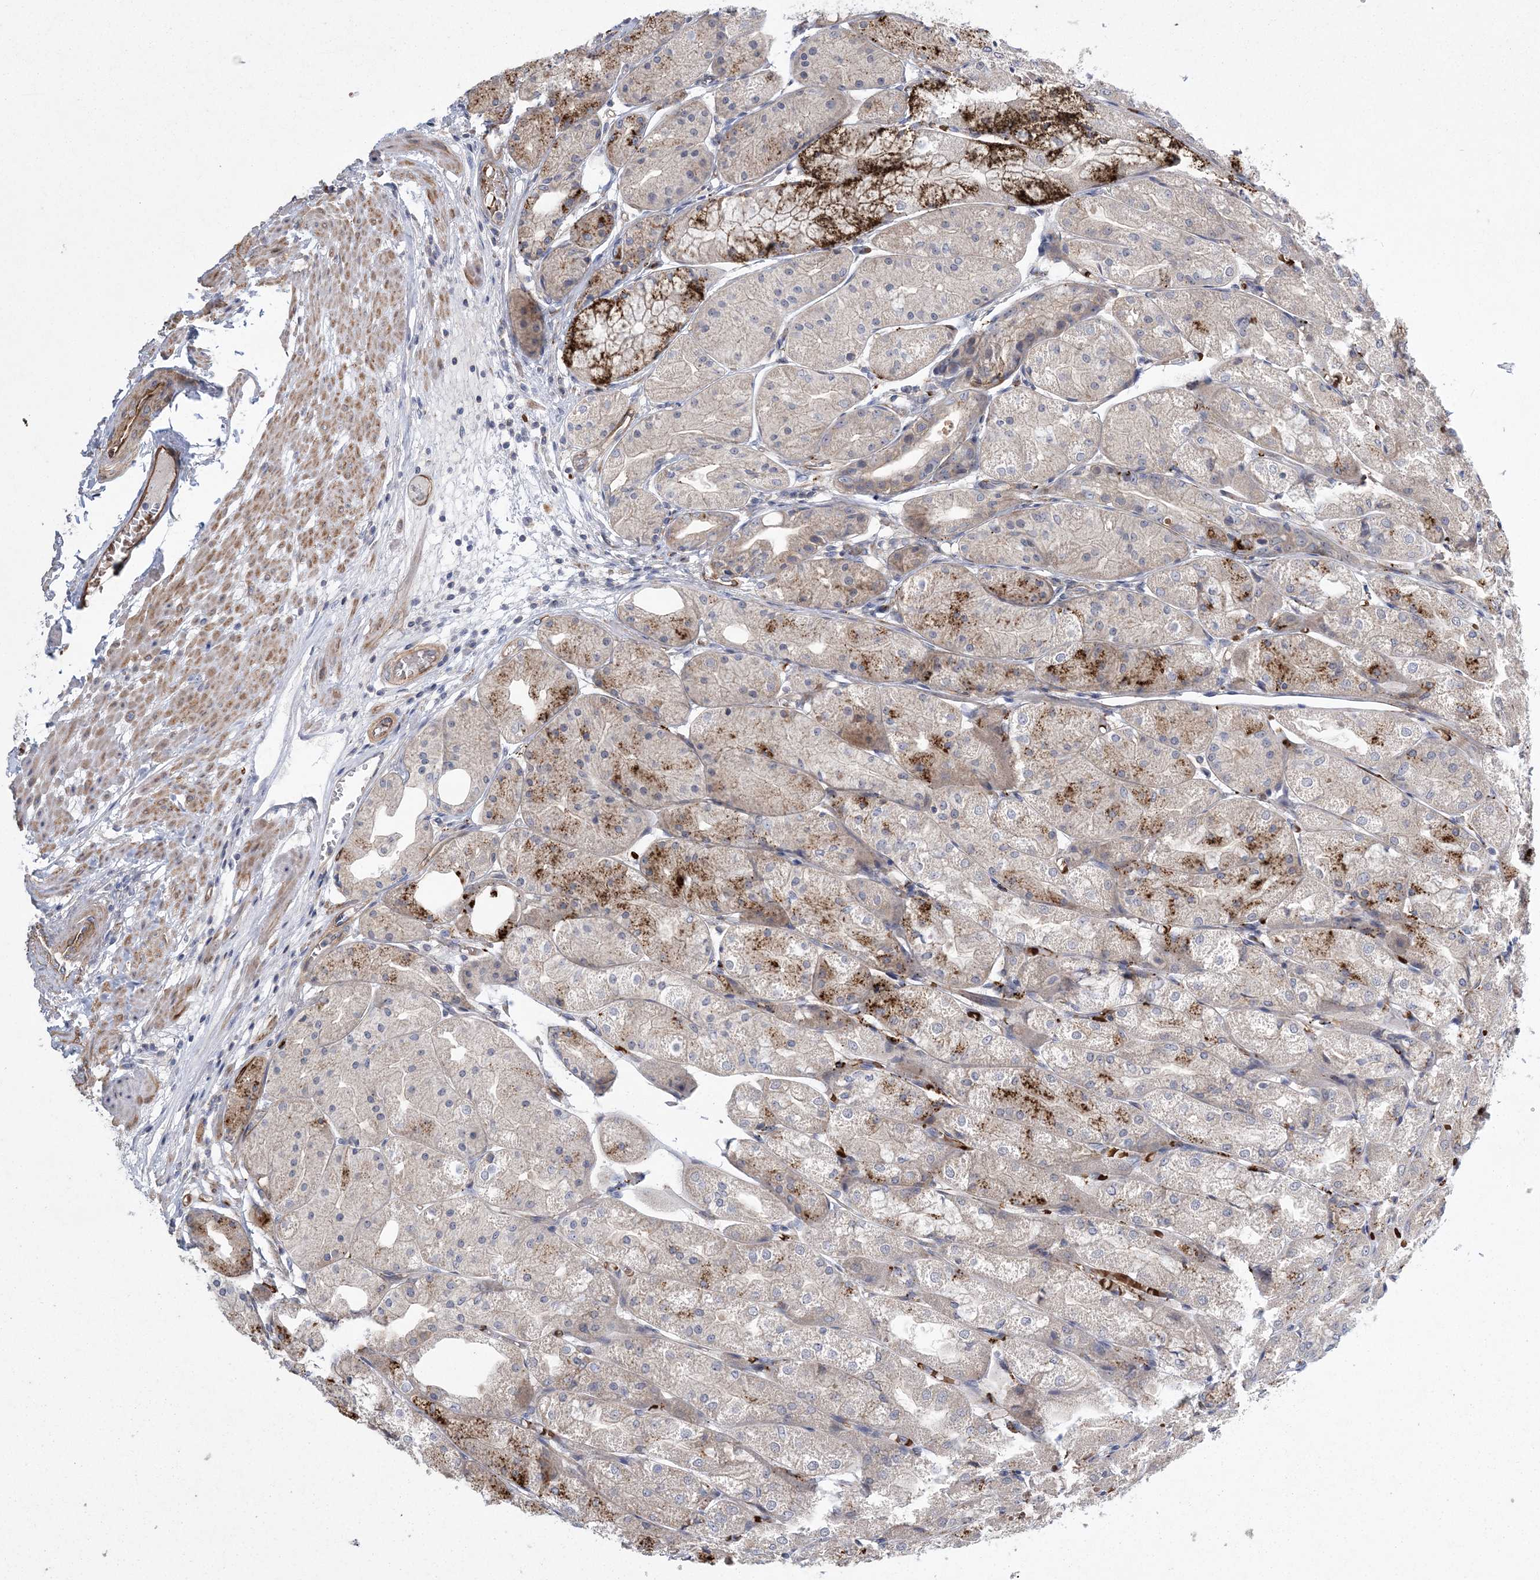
{"staining": {"intensity": "moderate", "quantity": "<25%", "location": "cytoplasmic/membranous"}, "tissue": "stomach", "cell_type": "Glandular cells", "image_type": "normal", "snomed": [{"axis": "morphology", "description": "Normal tissue, NOS"}, {"axis": "topography", "description": "Stomach, upper"}], "caption": "Immunohistochemistry (IHC) (DAB (3,3'-diaminobenzidine)) staining of normal human stomach demonstrates moderate cytoplasmic/membranous protein positivity in about <25% of glandular cells.", "gene": "CALN1", "patient": {"sex": "male", "age": 72}}